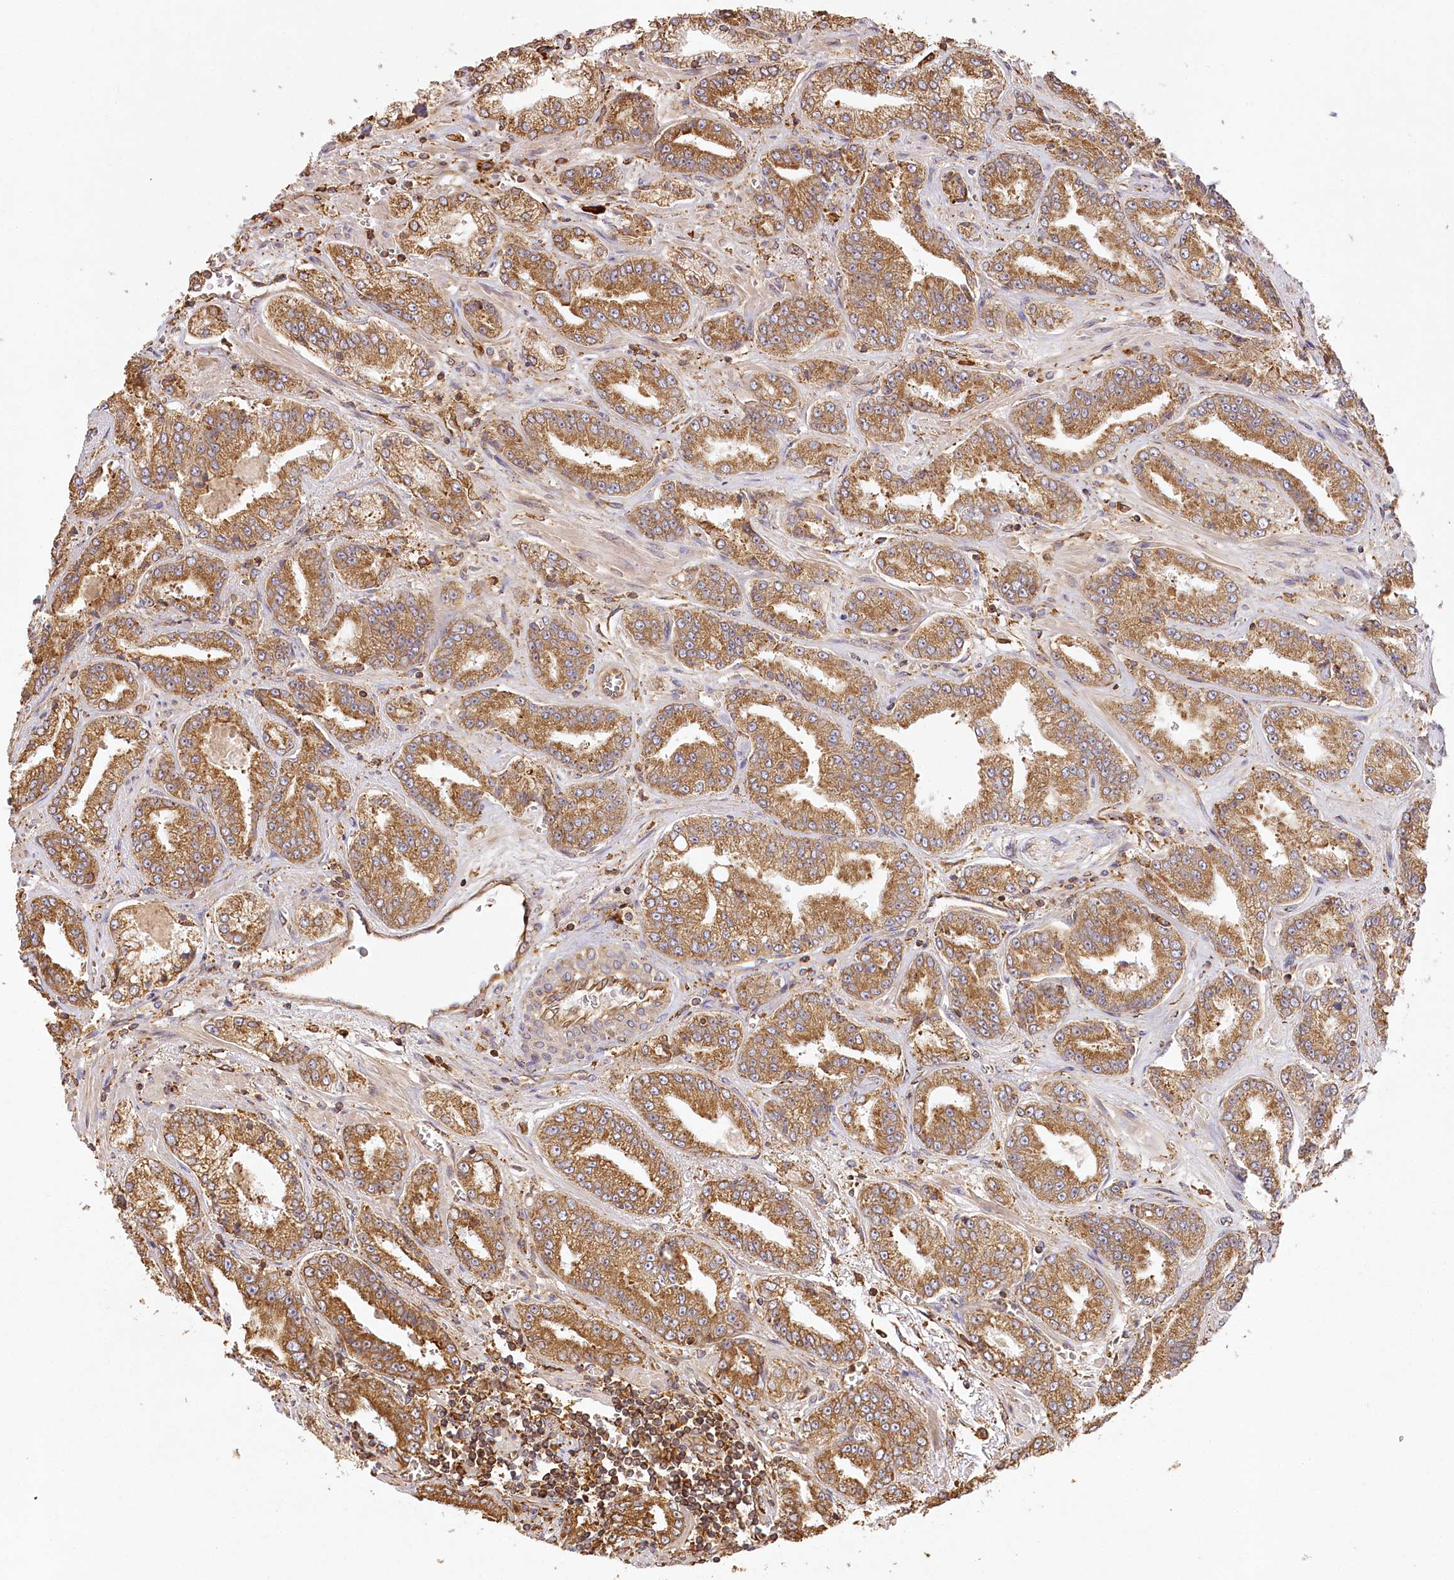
{"staining": {"intensity": "moderate", "quantity": ">75%", "location": "cytoplasmic/membranous"}, "tissue": "prostate cancer", "cell_type": "Tumor cells", "image_type": "cancer", "snomed": [{"axis": "morphology", "description": "Adenocarcinoma, High grade"}, {"axis": "topography", "description": "Prostate"}], "caption": "High-grade adenocarcinoma (prostate) was stained to show a protein in brown. There is medium levels of moderate cytoplasmic/membranous expression in approximately >75% of tumor cells.", "gene": "ACAP2", "patient": {"sex": "male", "age": 71}}